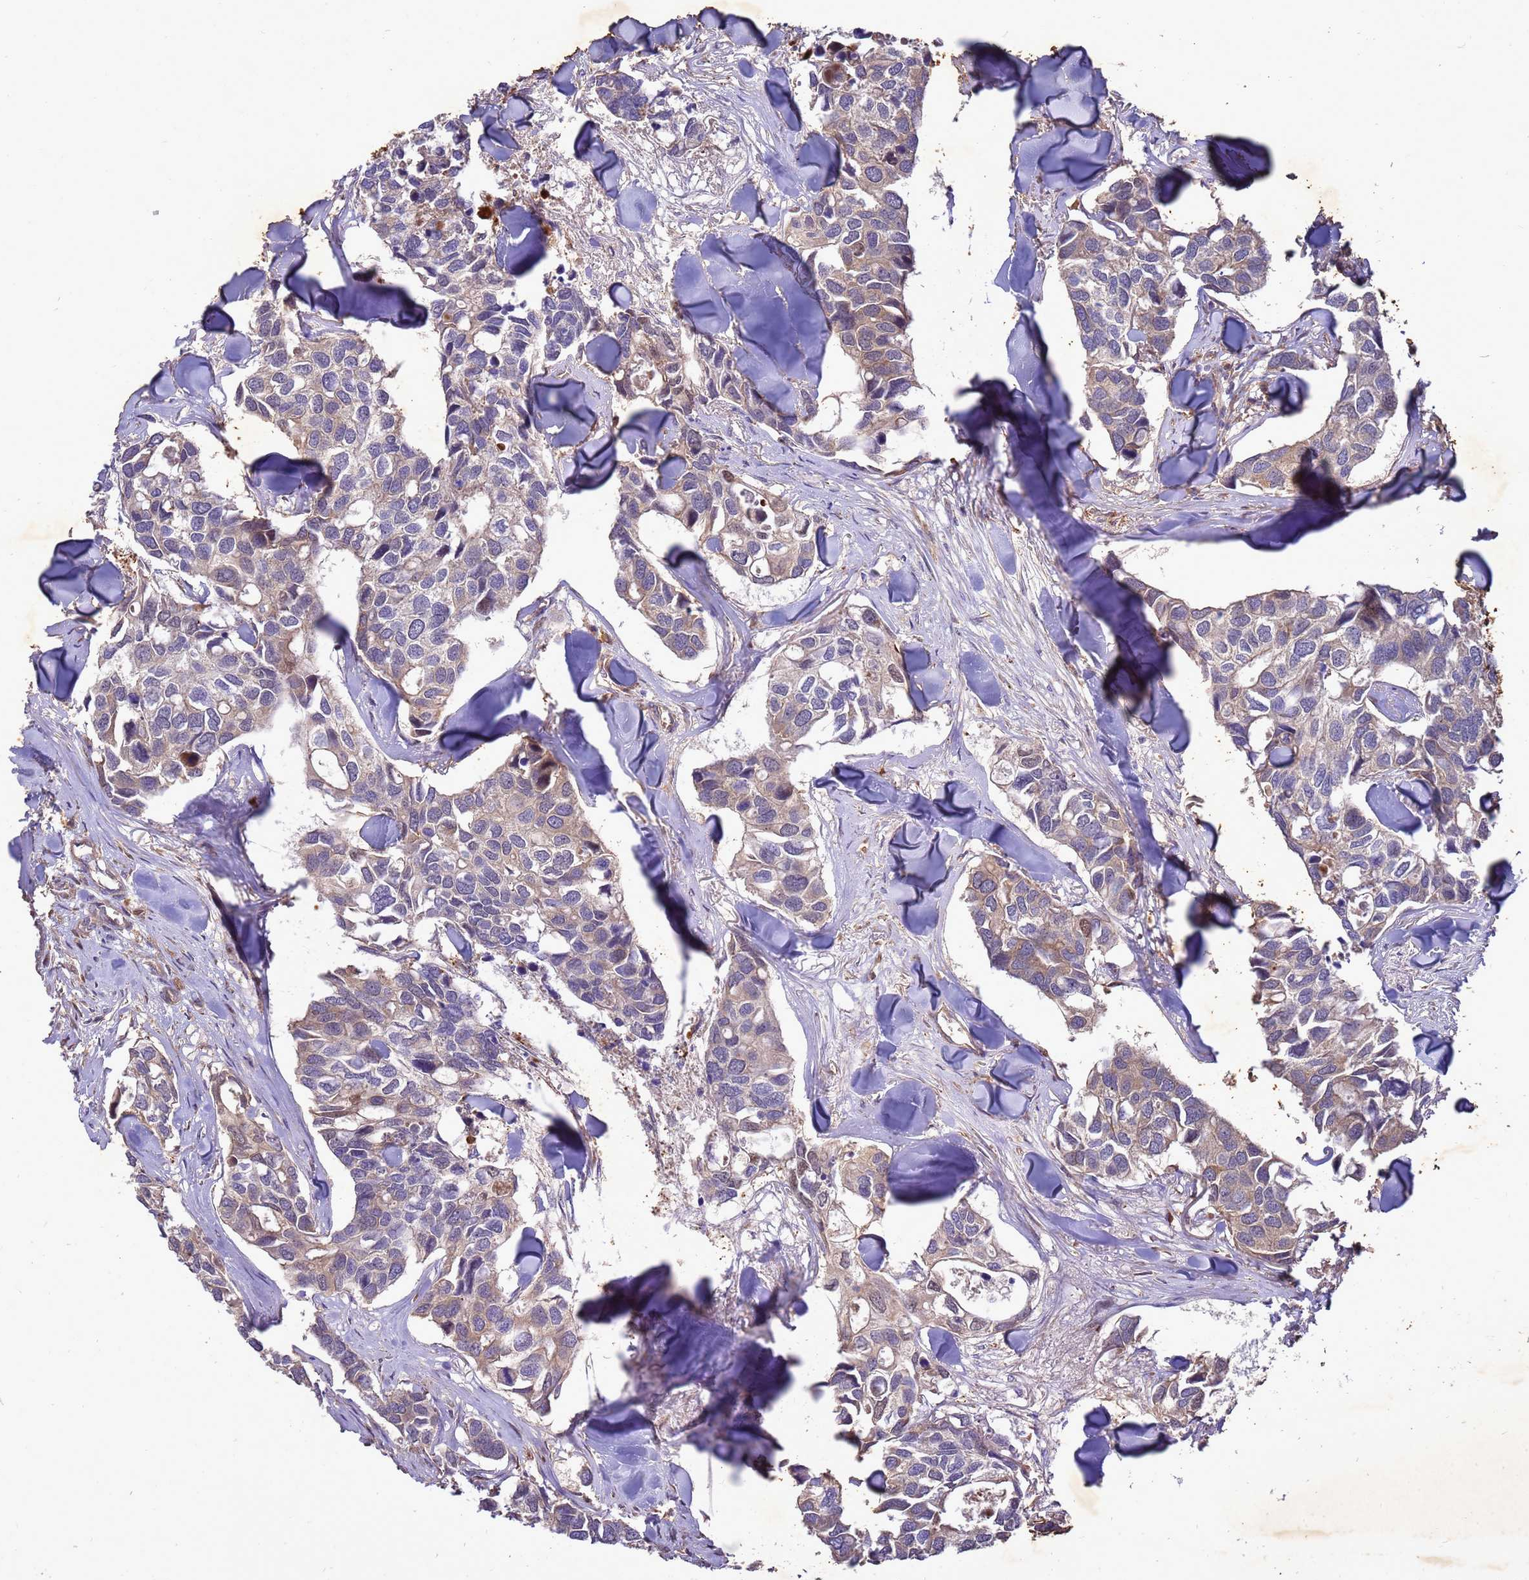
{"staining": {"intensity": "weak", "quantity": "25%-75%", "location": "cytoplasmic/membranous"}, "tissue": "breast cancer", "cell_type": "Tumor cells", "image_type": "cancer", "snomed": [{"axis": "morphology", "description": "Duct carcinoma"}, {"axis": "topography", "description": "Breast"}], "caption": "Immunohistochemistry micrograph of invasive ductal carcinoma (breast) stained for a protein (brown), which demonstrates low levels of weak cytoplasmic/membranous positivity in approximately 25%-75% of tumor cells.", "gene": "RNF215", "patient": {"sex": "female", "age": 83}}